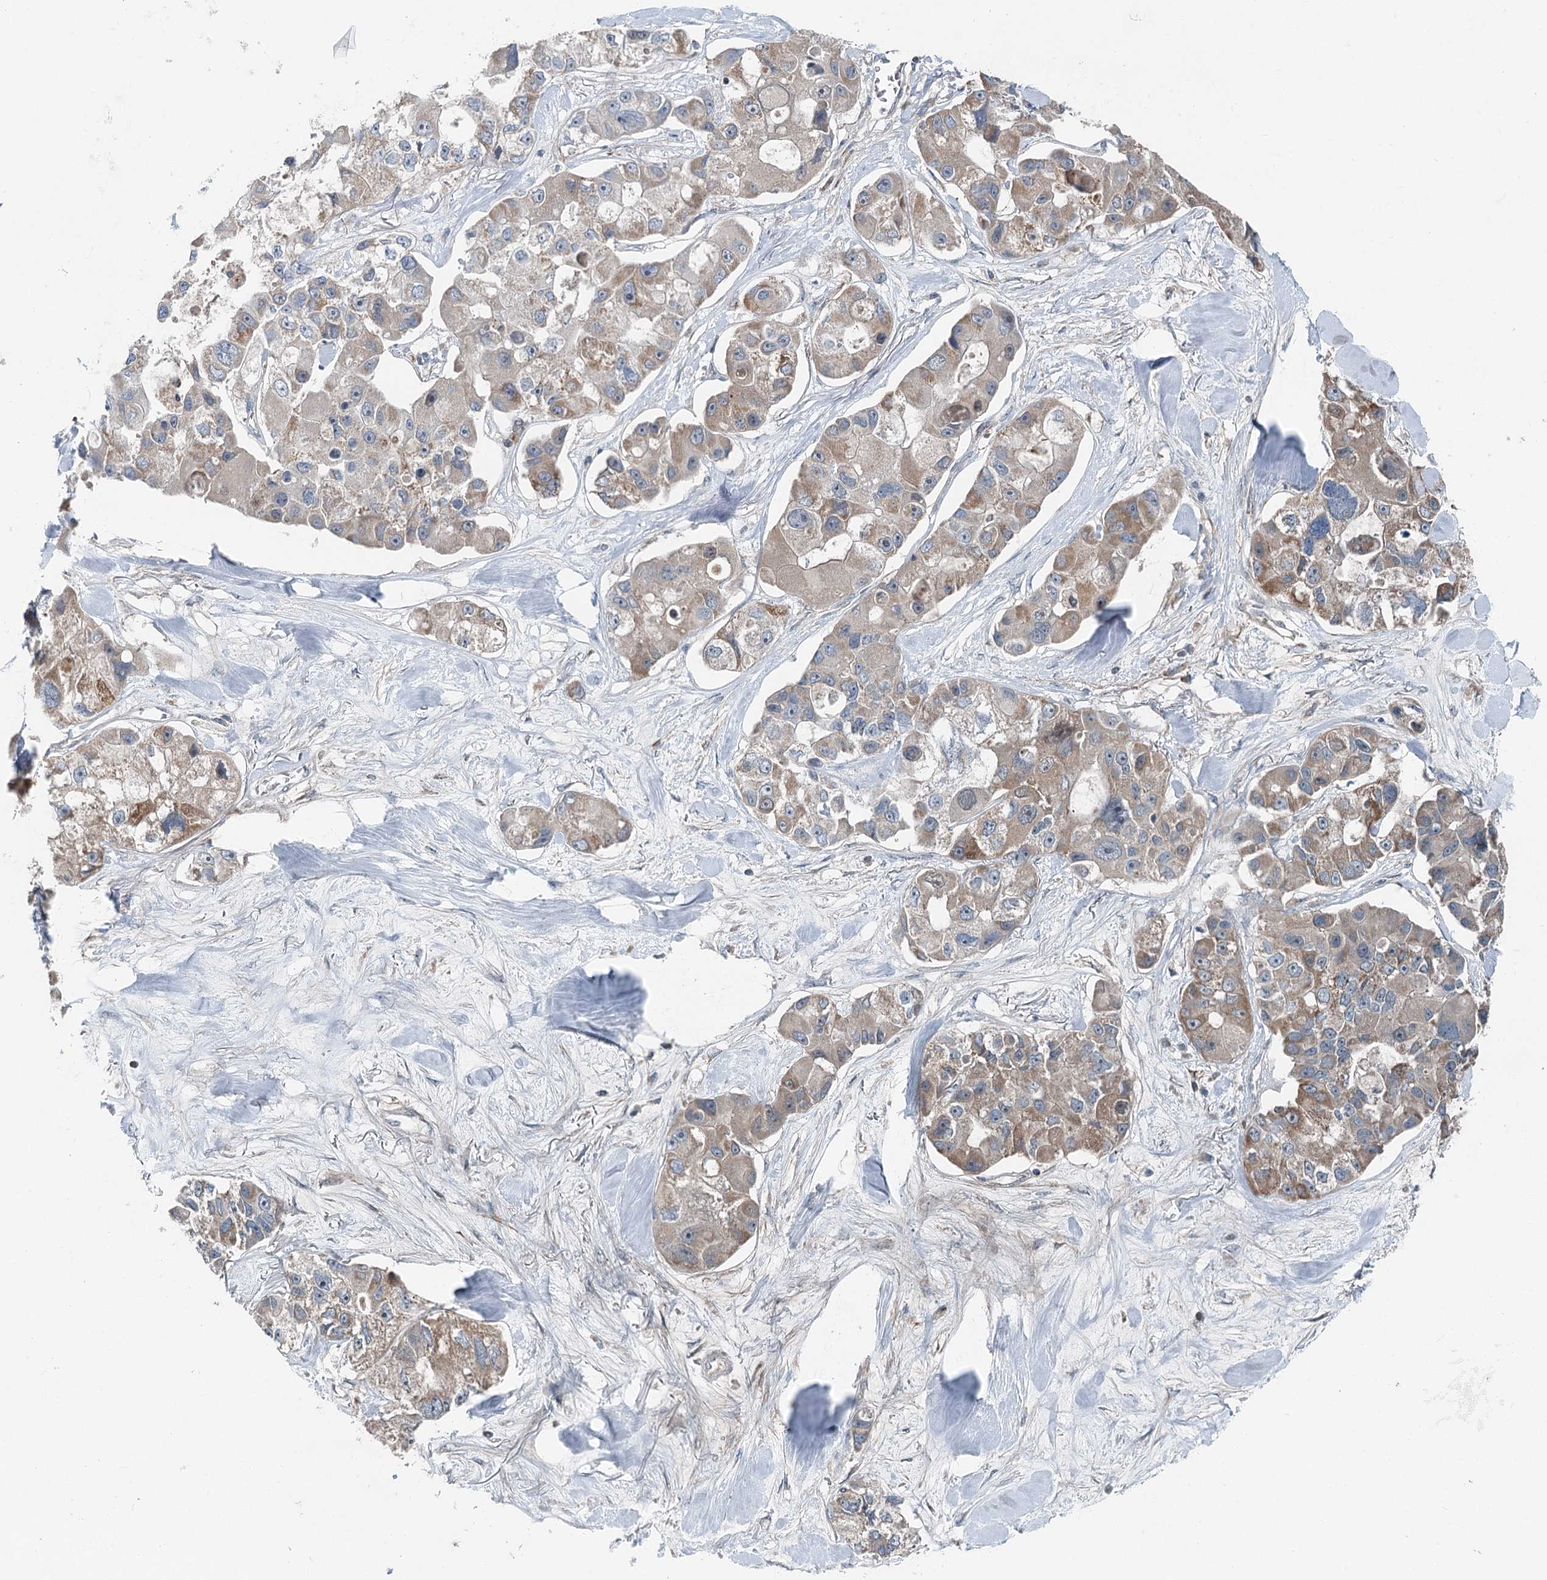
{"staining": {"intensity": "moderate", "quantity": "25%-75%", "location": "cytoplasmic/membranous"}, "tissue": "lung cancer", "cell_type": "Tumor cells", "image_type": "cancer", "snomed": [{"axis": "morphology", "description": "Adenocarcinoma, NOS"}, {"axis": "topography", "description": "Lung"}], "caption": "Immunohistochemical staining of adenocarcinoma (lung) displays moderate cytoplasmic/membranous protein staining in about 25%-75% of tumor cells. The staining was performed using DAB (3,3'-diaminobenzidine) to visualize the protein expression in brown, while the nuclei were stained in blue with hematoxylin (Magnification: 20x).", "gene": "CHCHD5", "patient": {"sex": "female", "age": 54}}